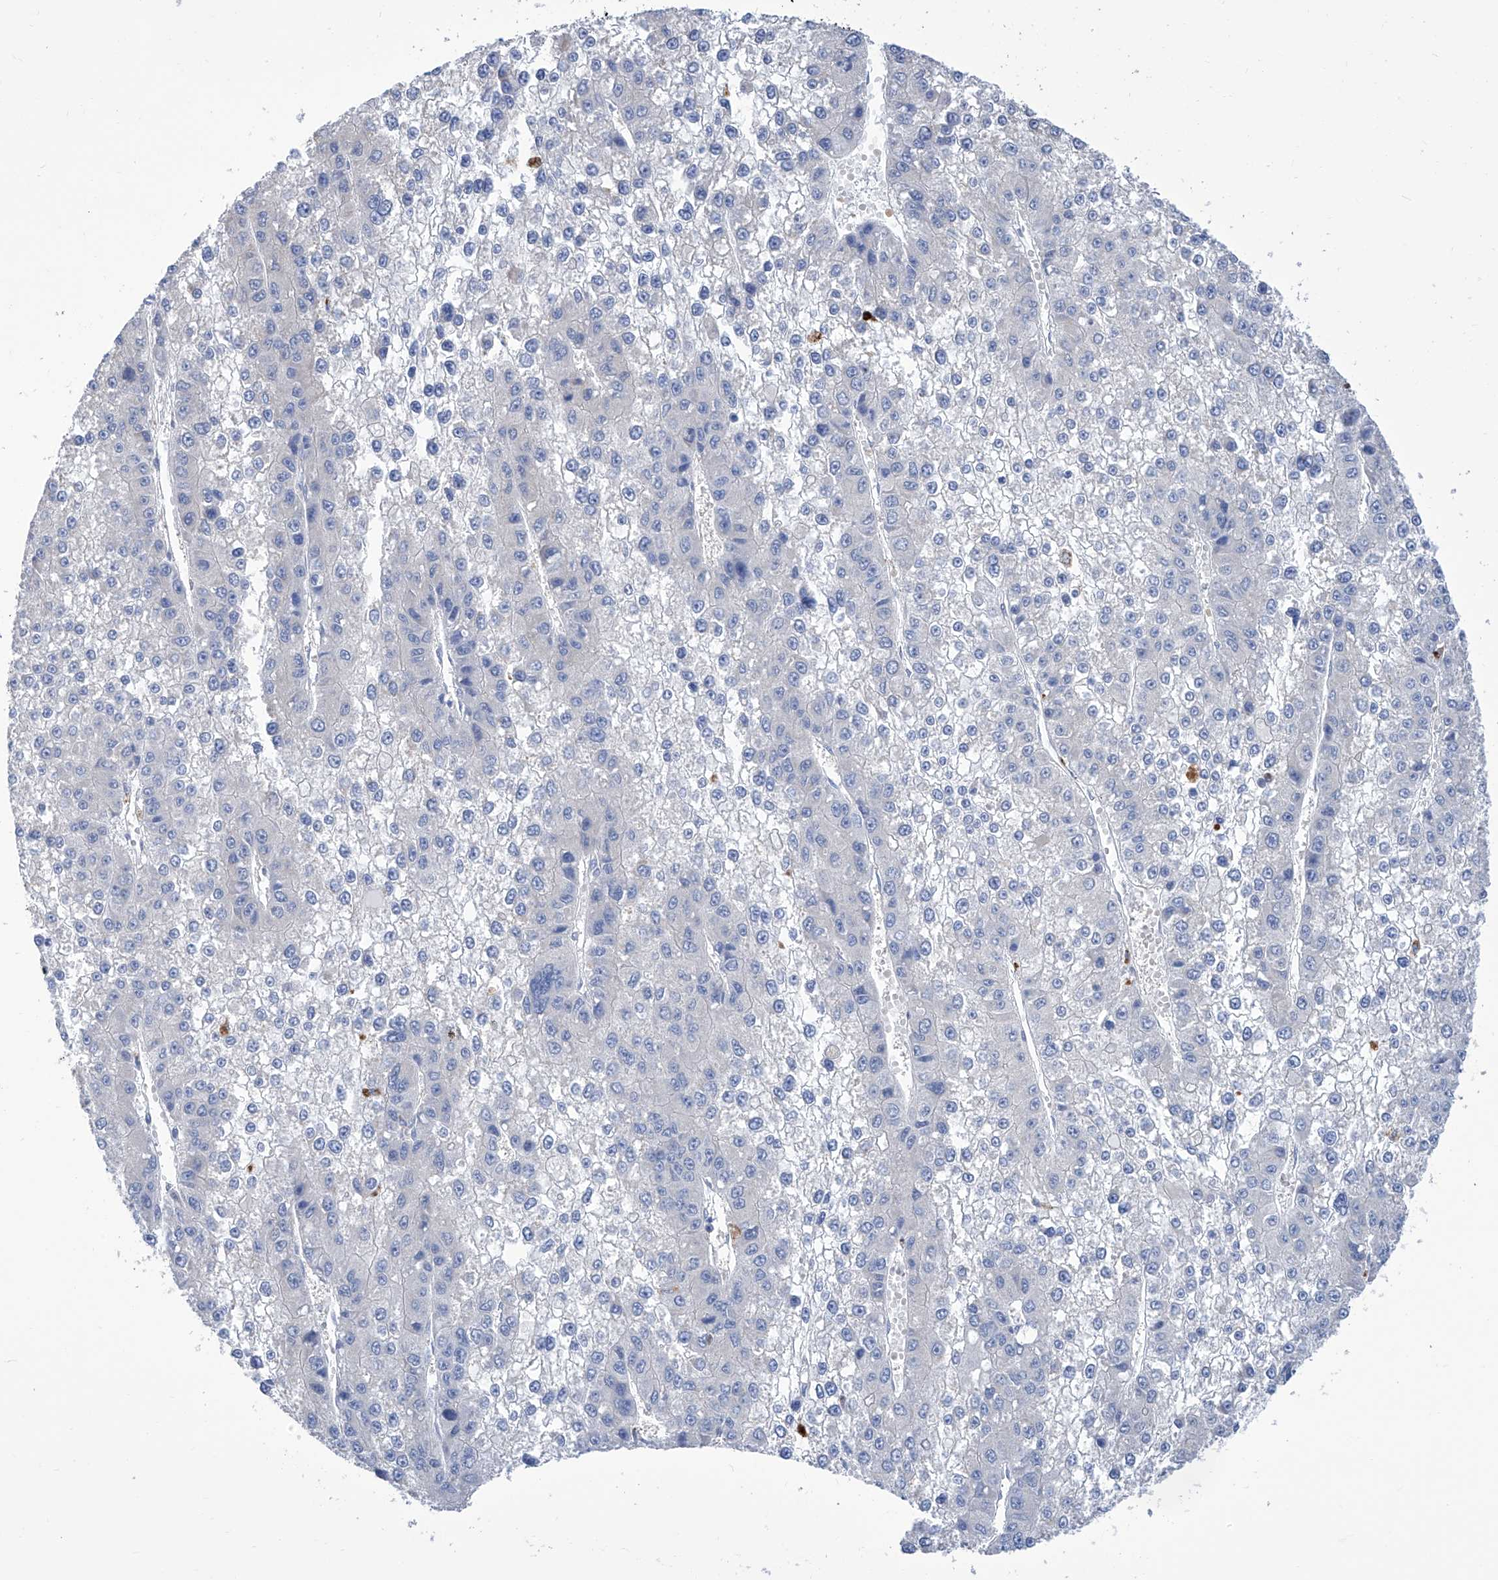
{"staining": {"intensity": "negative", "quantity": "none", "location": "none"}, "tissue": "liver cancer", "cell_type": "Tumor cells", "image_type": "cancer", "snomed": [{"axis": "morphology", "description": "Carcinoma, Hepatocellular, NOS"}, {"axis": "topography", "description": "Liver"}], "caption": "Immunohistochemical staining of human liver hepatocellular carcinoma shows no significant staining in tumor cells.", "gene": "IMPA2", "patient": {"sex": "female", "age": 73}}